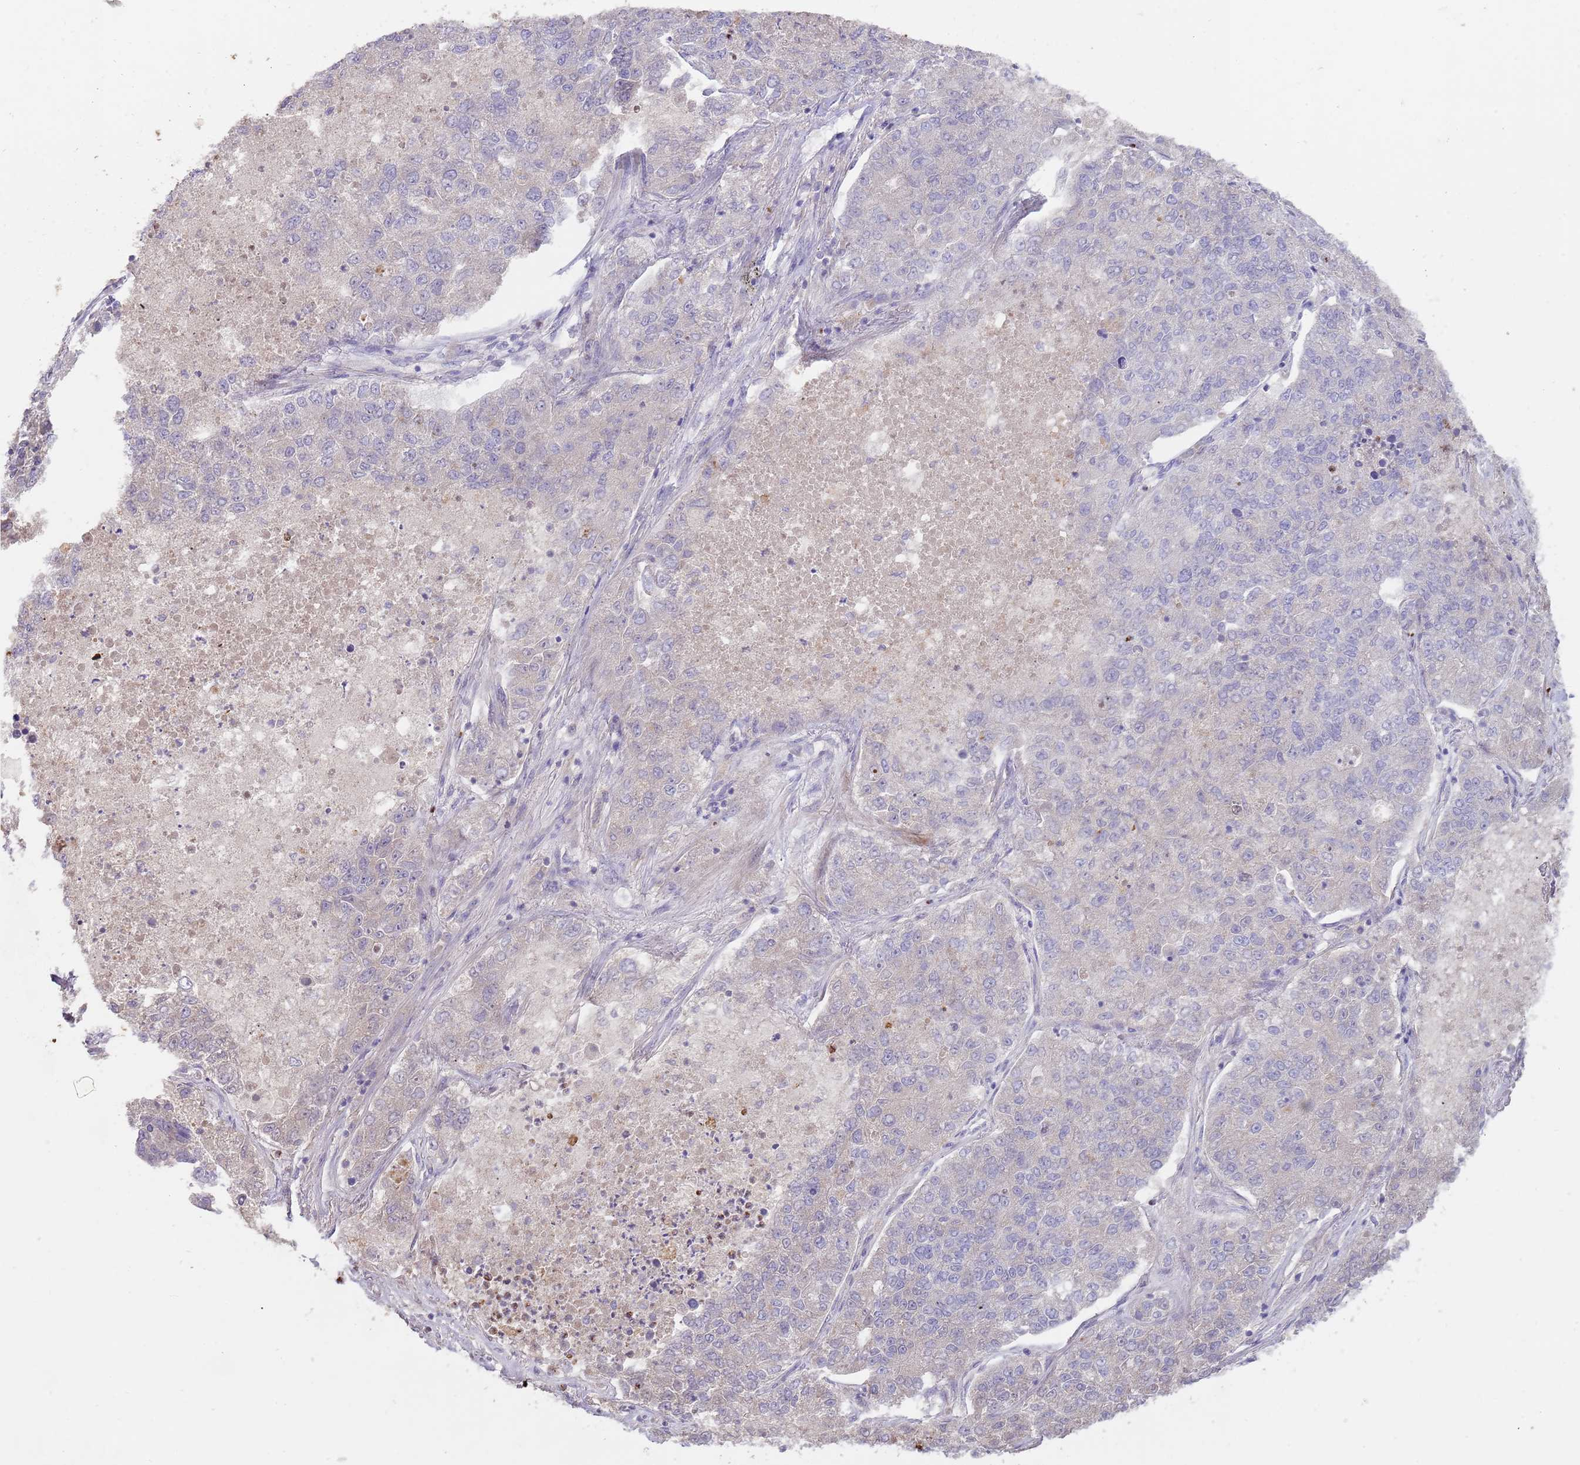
{"staining": {"intensity": "negative", "quantity": "none", "location": "none"}, "tissue": "lung cancer", "cell_type": "Tumor cells", "image_type": "cancer", "snomed": [{"axis": "morphology", "description": "Adenocarcinoma, NOS"}, {"axis": "topography", "description": "Lung"}], "caption": "High magnification brightfield microscopy of lung adenocarcinoma stained with DAB (3,3'-diaminobenzidine) (brown) and counterstained with hematoxylin (blue): tumor cells show no significant staining.", "gene": "TMEM251", "patient": {"sex": "male", "age": 49}}